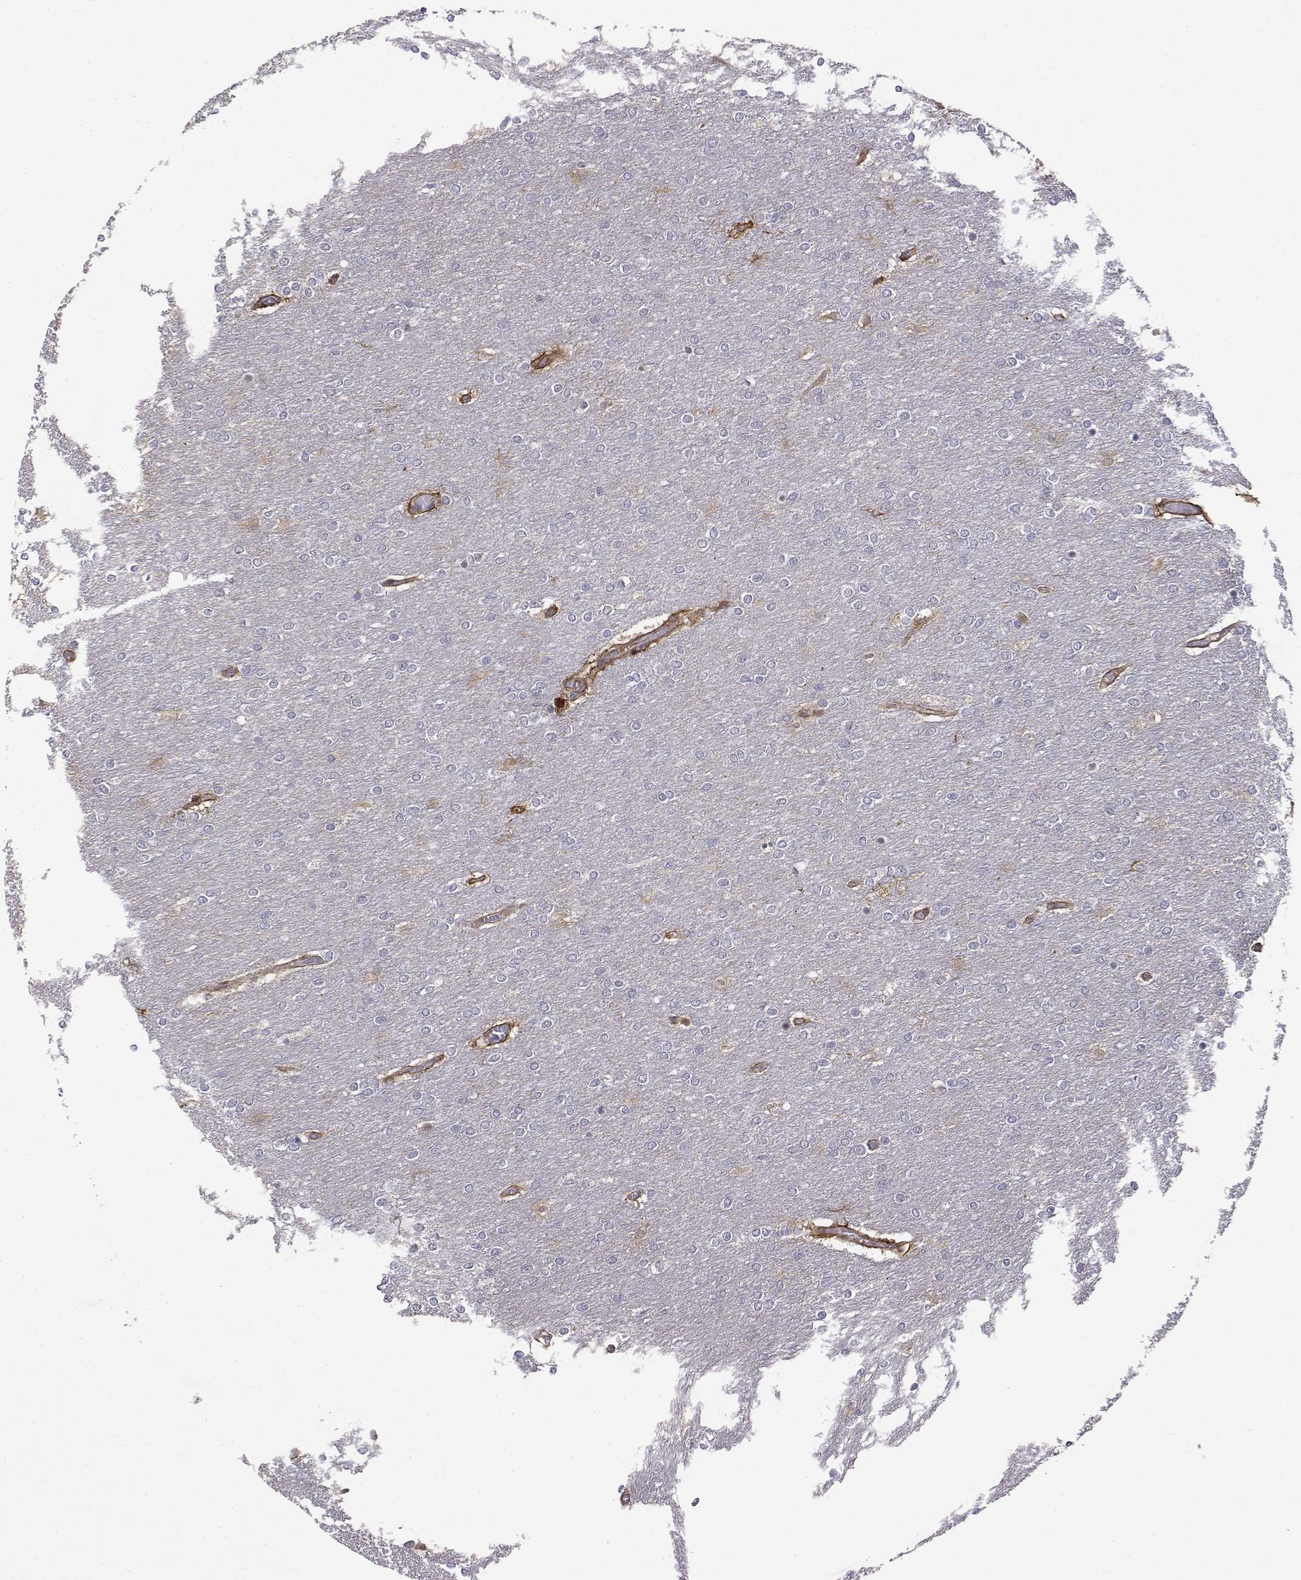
{"staining": {"intensity": "negative", "quantity": "none", "location": "none"}, "tissue": "glioma", "cell_type": "Tumor cells", "image_type": "cancer", "snomed": [{"axis": "morphology", "description": "Glioma, malignant, High grade"}, {"axis": "topography", "description": "Brain"}], "caption": "High magnification brightfield microscopy of glioma stained with DAB (3,3'-diaminobenzidine) (brown) and counterstained with hematoxylin (blue): tumor cells show no significant positivity.", "gene": "ITGA7", "patient": {"sex": "female", "age": 61}}